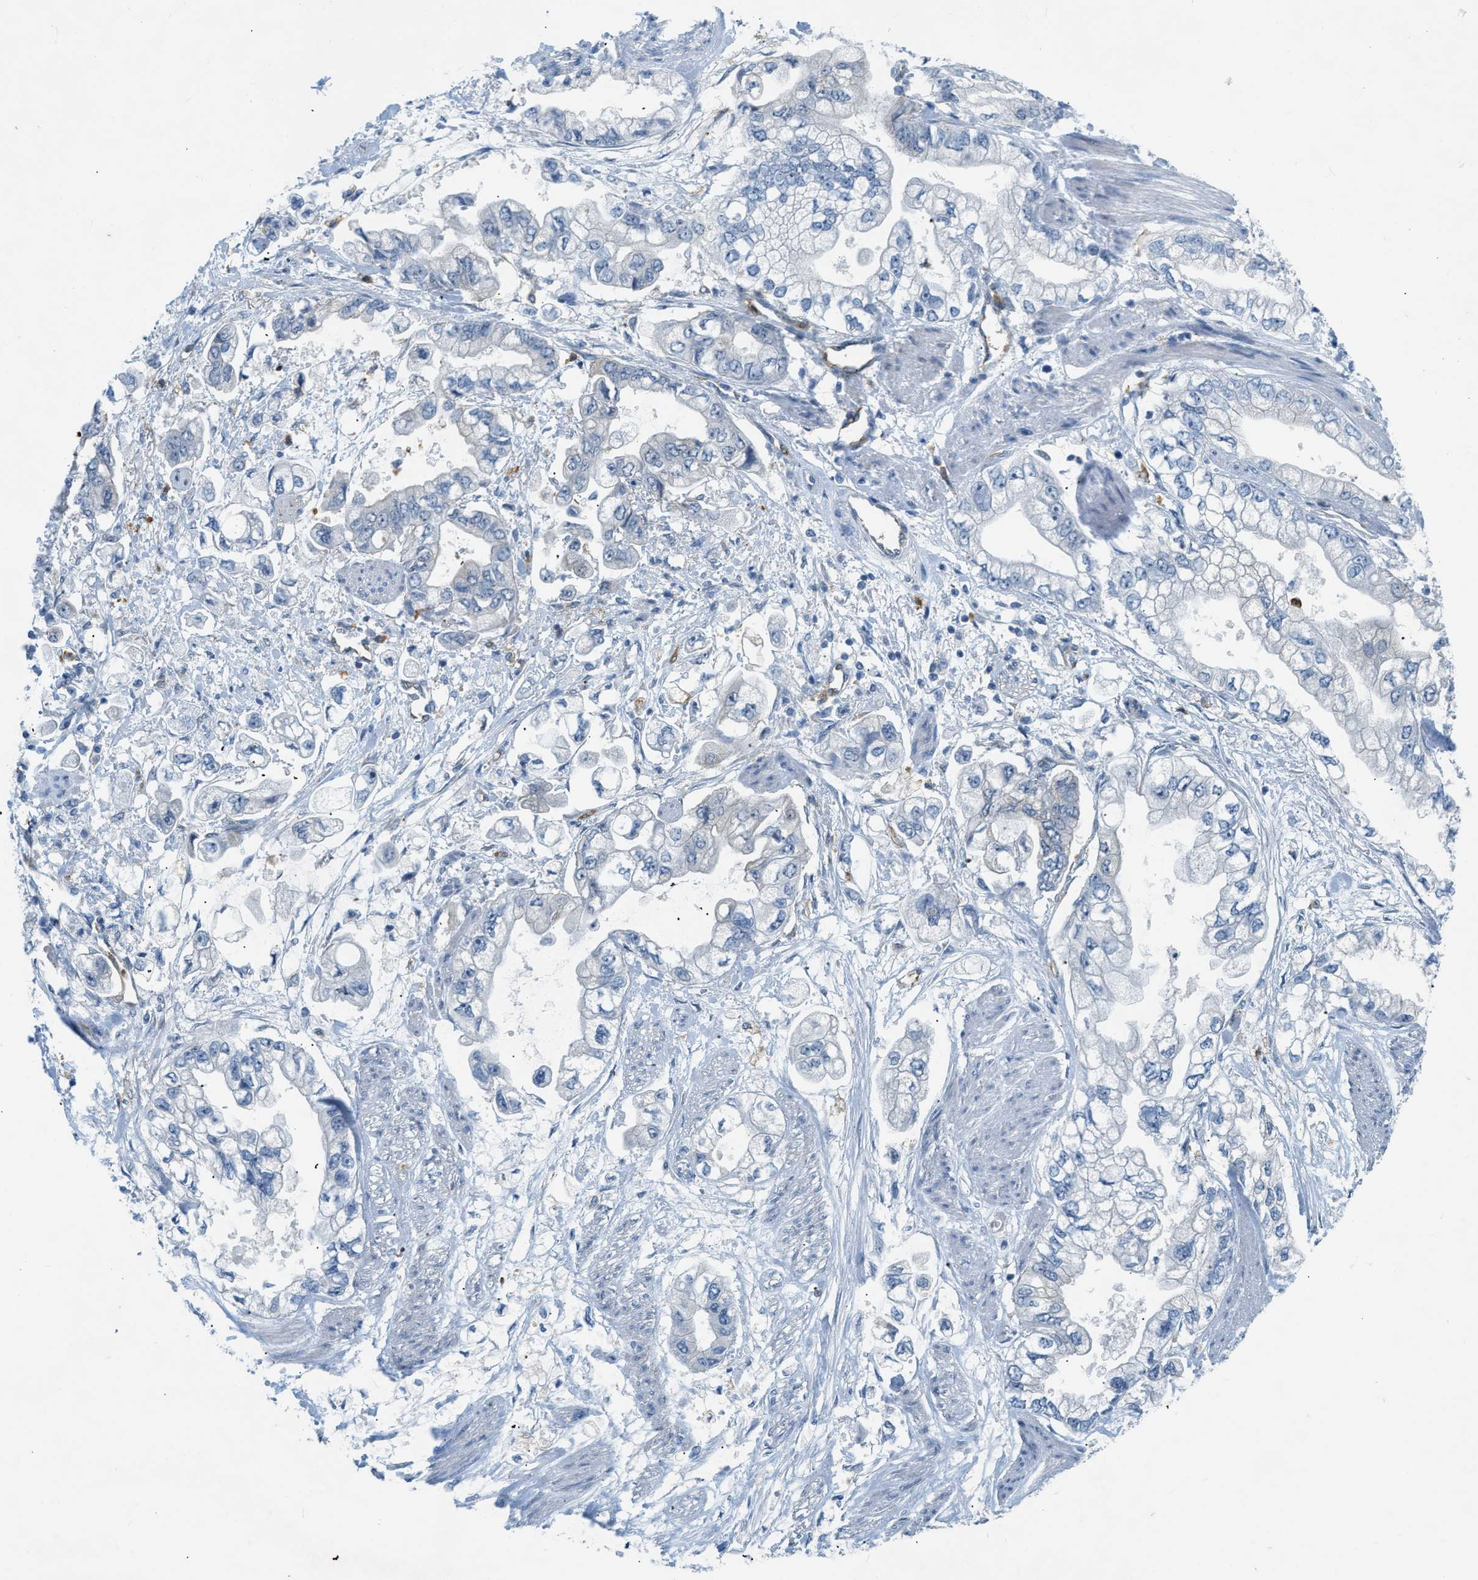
{"staining": {"intensity": "negative", "quantity": "none", "location": "none"}, "tissue": "stomach cancer", "cell_type": "Tumor cells", "image_type": "cancer", "snomed": [{"axis": "morphology", "description": "Normal tissue, NOS"}, {"axis": "morphology", "description": "Adenocarcinoma, NOS"}, {"axis": "topography", "description": "Stomach"}], "caption": "This is a image of immunohistochemistry (IHC) staining of stomach adenocarcinoma, which shows no expression in tumor cells.", "gene": "ZNF408", "patient": {"sex": "male", "age": 62}}